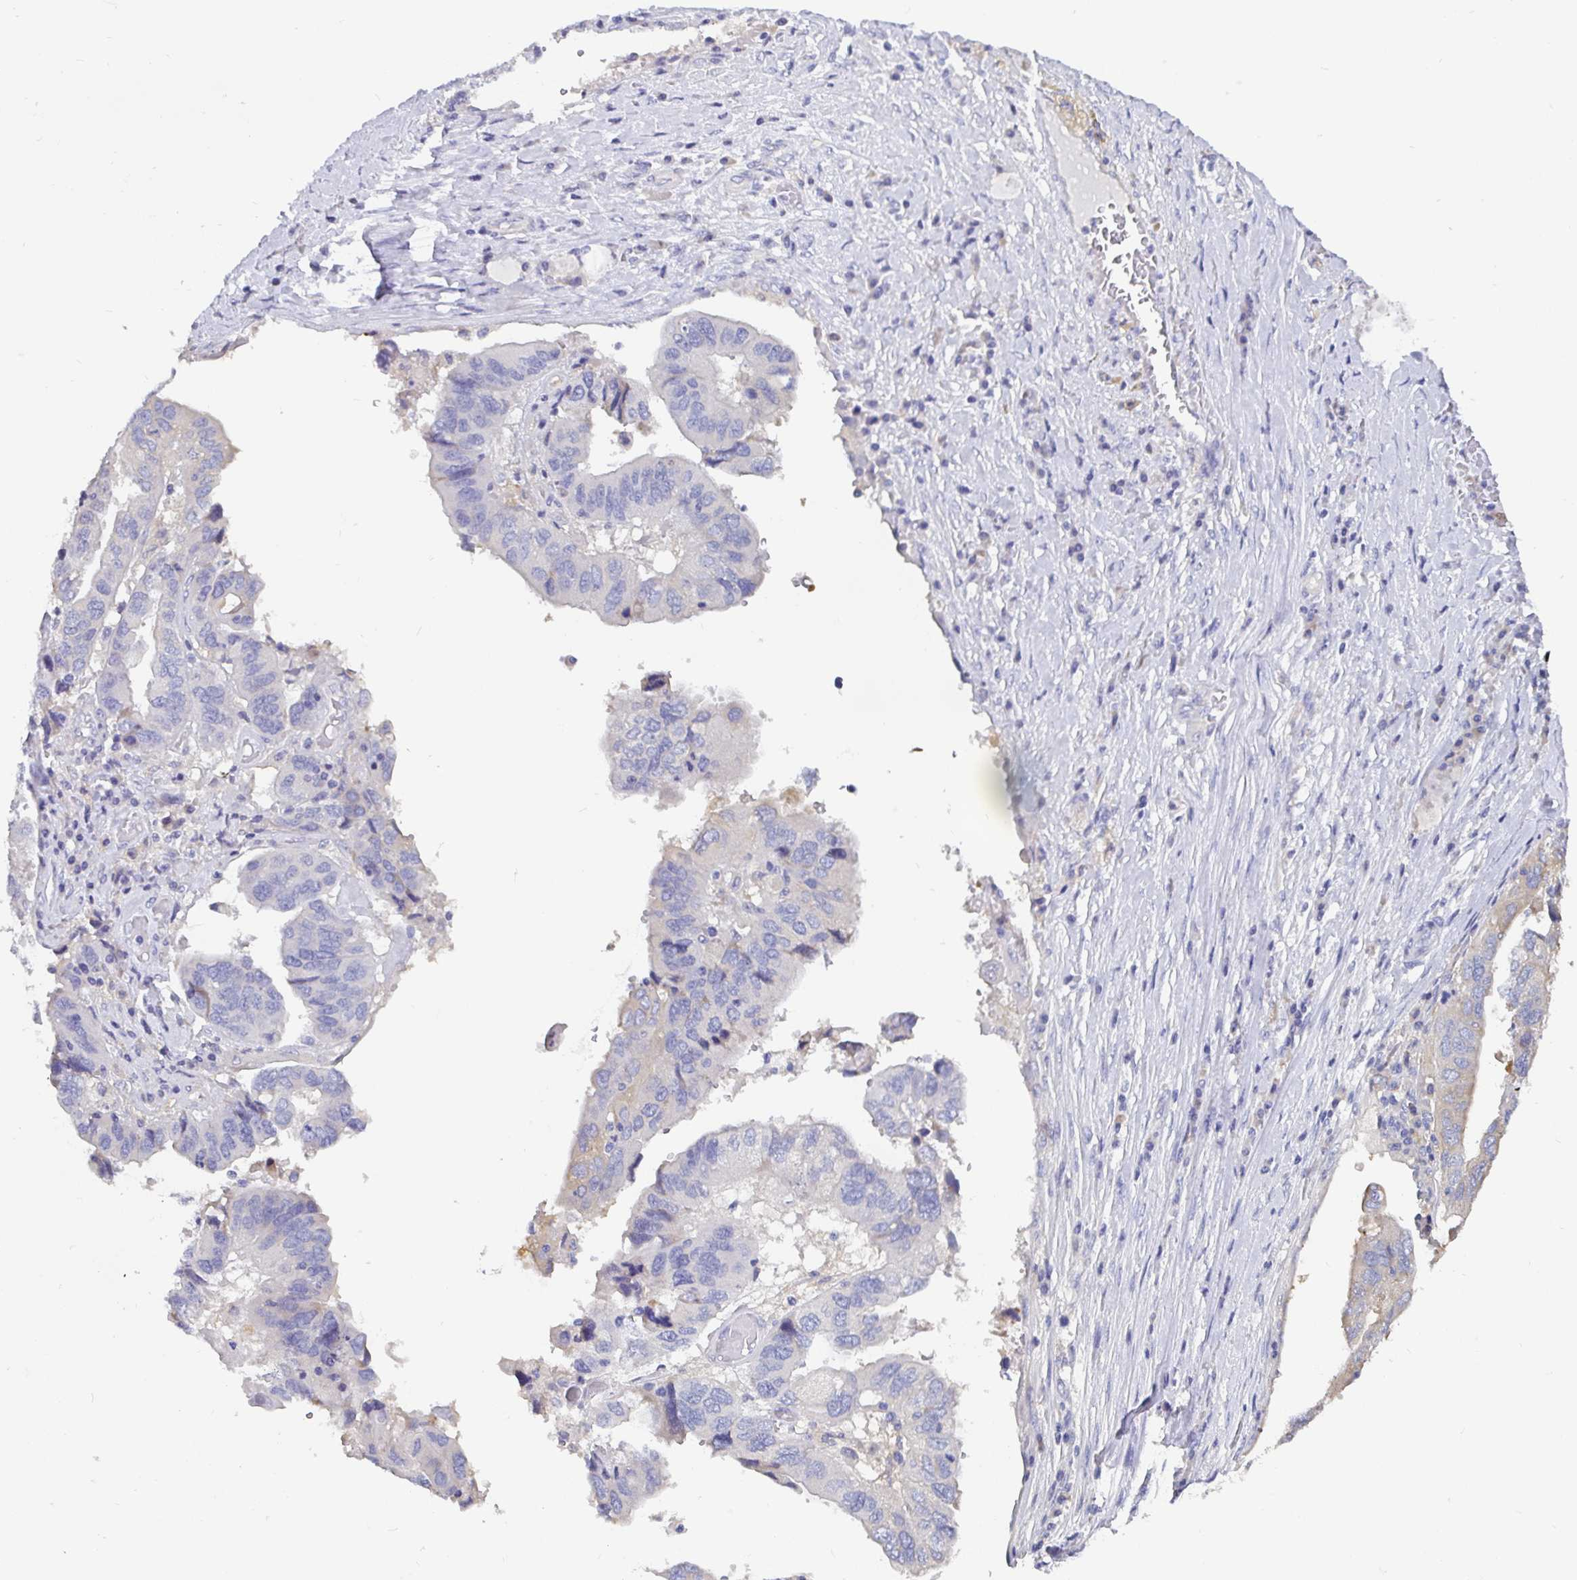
{"staining": {"intensity": "negative", "quantity": "none", "location": "none"}, "tissue": "ovarian cancer", "cell_type": "Tumor cells", "image_type": "cancer", "snomed": [{"axis": "morphology", "description": "Cystadenocarcinoma, serous, NOS"}, {"axis": "topography", "description": "Ovary"}], "caption": "High magnification brightfield microscopy of serous cystadenocarcinoma (ovarian) stained with DAB (3,3'-diaminobenzidine) (brown) and counterstained with hematoxylin (blue): tumor cells show no significant staining.", "gene": "ADAMTS6", "patient": {"sex": "female", "age": 79}}